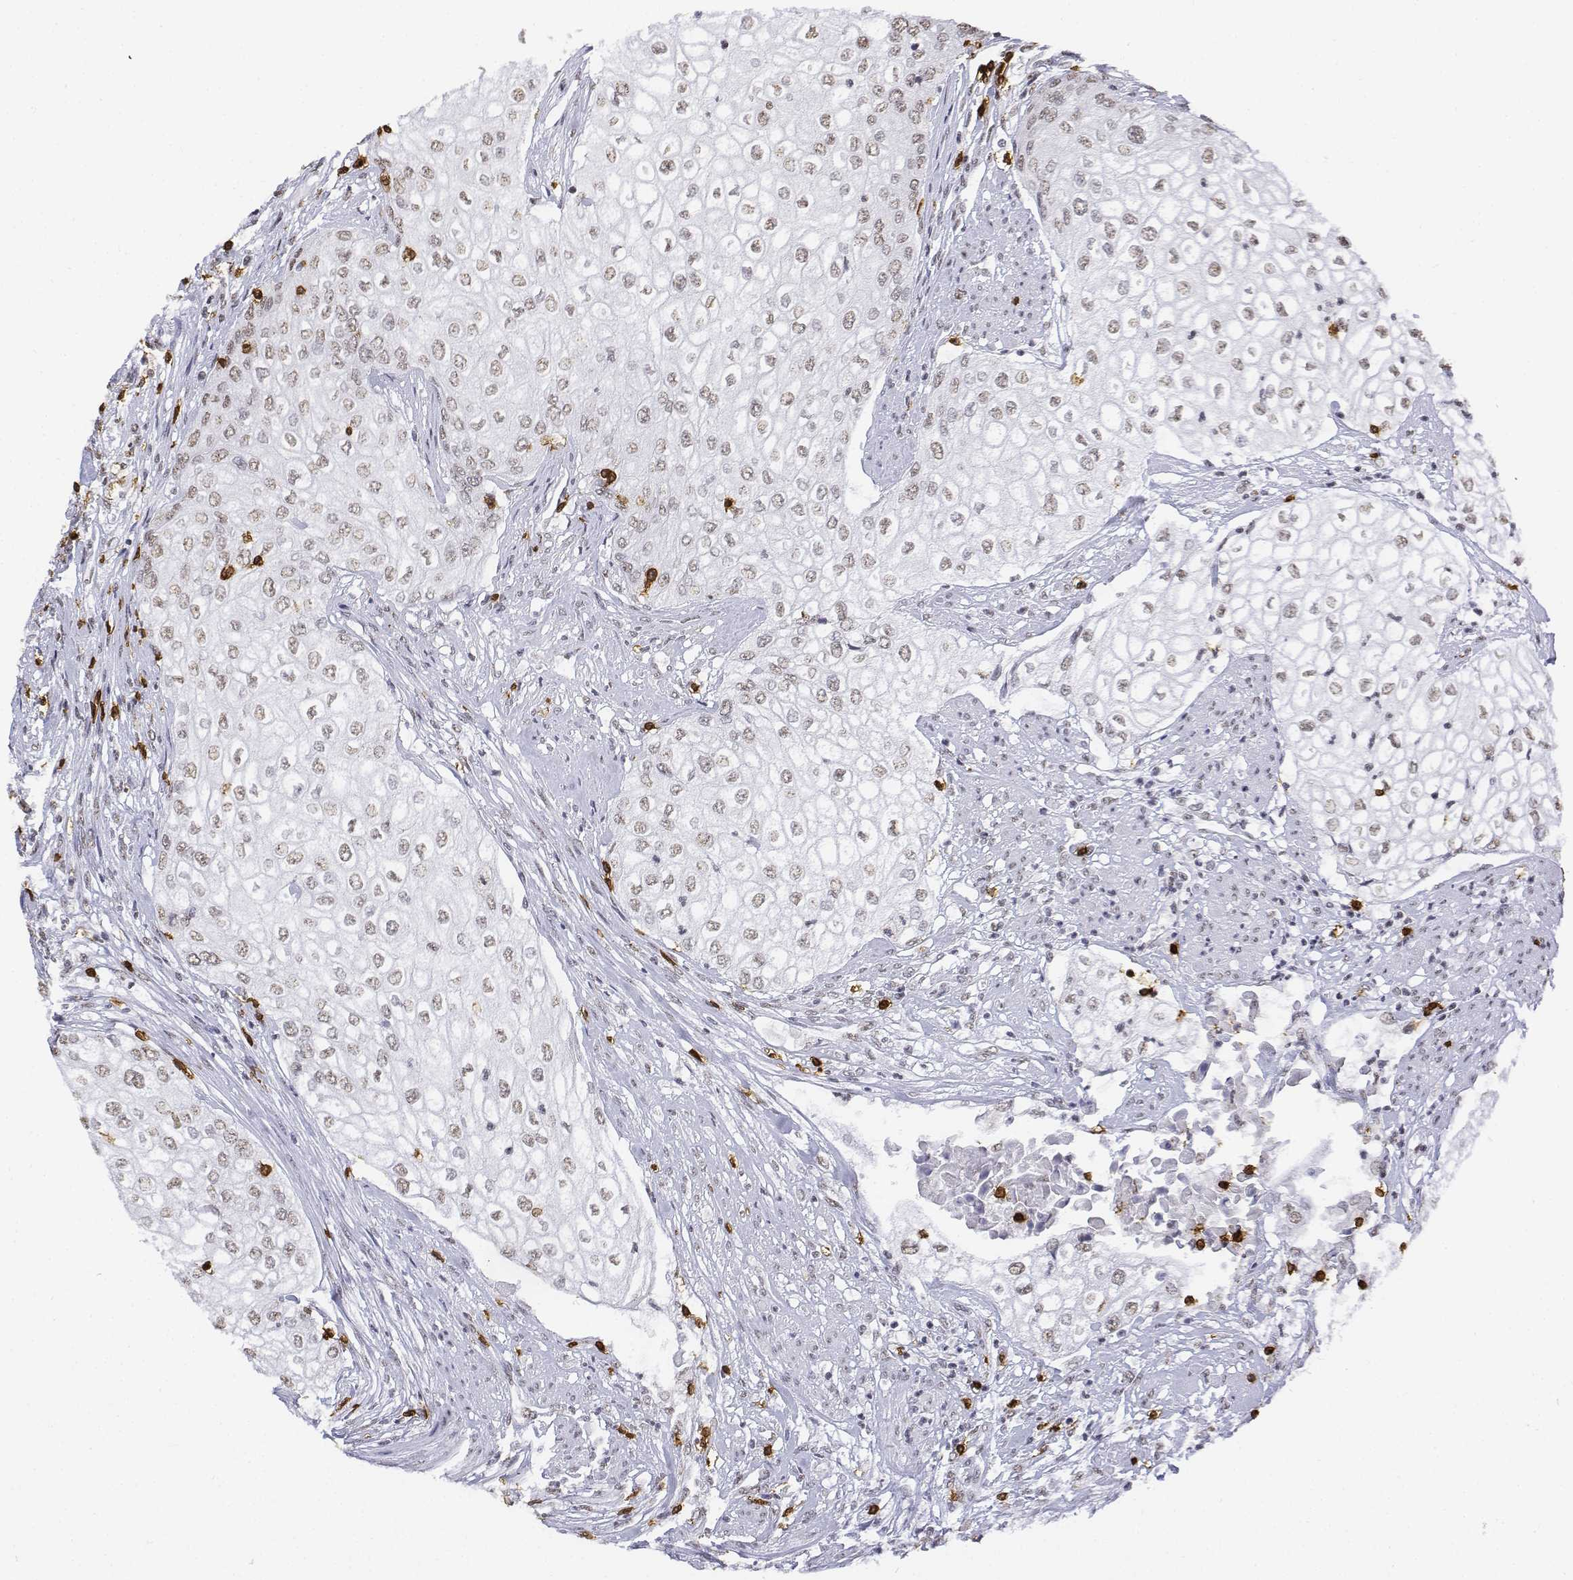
{"staining": {"intensity": "negative", "quantity": "none", "location": "none"}, "tissue": "urothelial cancer", "cell_type": "Tumor cells", "image_type": "cancer", "snomed": [{"axis": "morphology", "description": "Urothelial carcinoma, High grade"}, {"axis": "topography", "description": "Urinary bladder"}], "caption": "A high-resolution image shows immunohistochemistry (IHC) staining of urothelial cancer, which demonstrates no significant staining in tumor cells. (Brightfield microscopy of DAB IHC at high magnification).", "gene": "CD3E", "patient": {"sex": "male", "age": 62}}